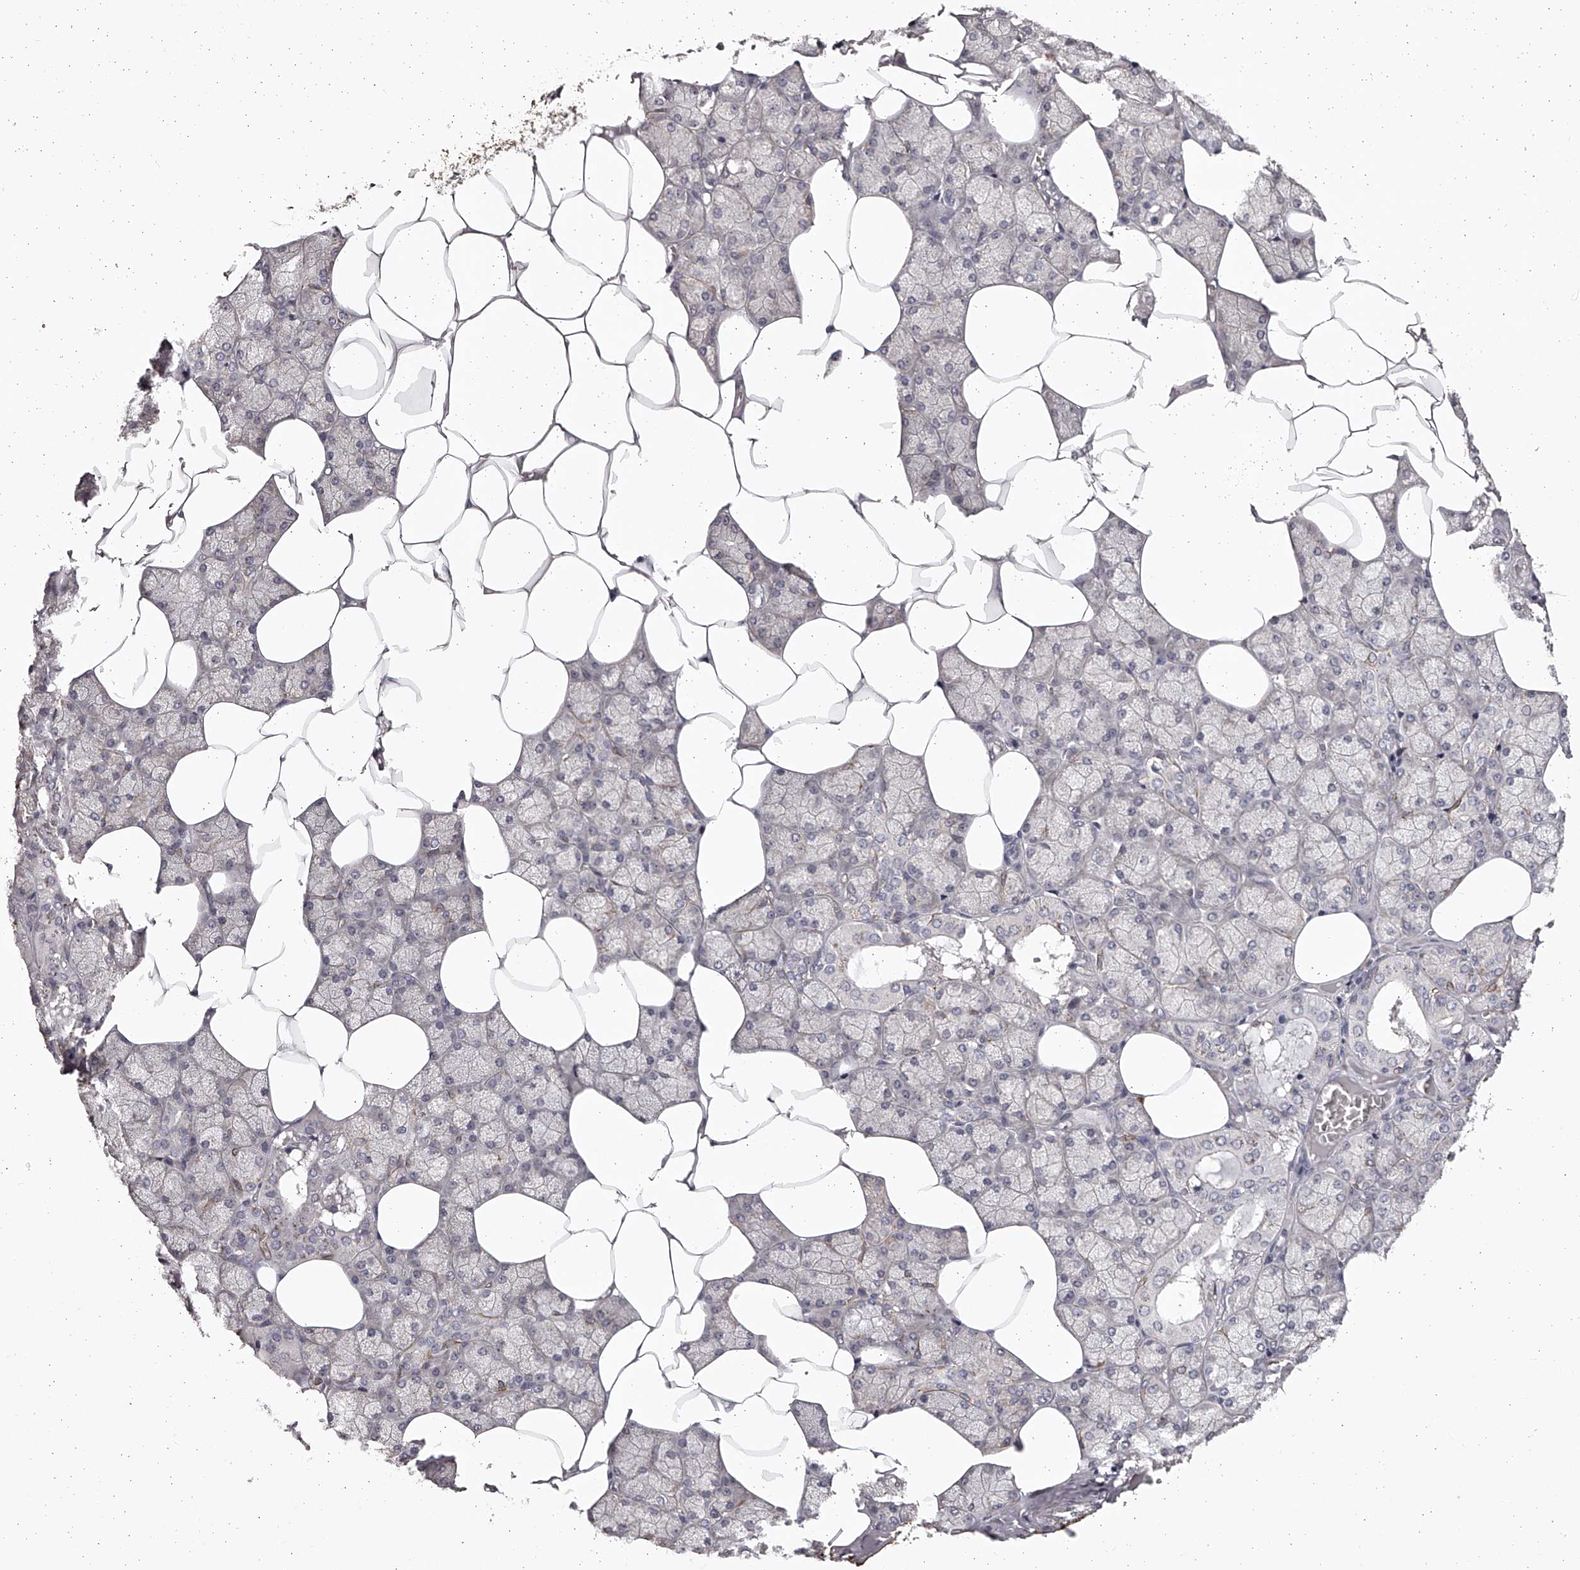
{"staining": {"intensity": "moderate", "quantity": "25%-75%", "location": "cytoplasmic/membranous"}, "tissue": "salivary gland", "cell_type": "Glandular cells", "image_type": "normal", "snomed": [{"axis": "morphology", "description": "Normal tissue, NOS"}, {"axis": "topography", "description": "Salivary gland"}], "caption": "This is an image of immunohistochemistry (IHC) staining of normal salivary gland, which shows moderate staining in the cytoplasmic/membranous of glandular cells.", "gene": "TNN", "patient": {"sex": "male", "age": 62}}